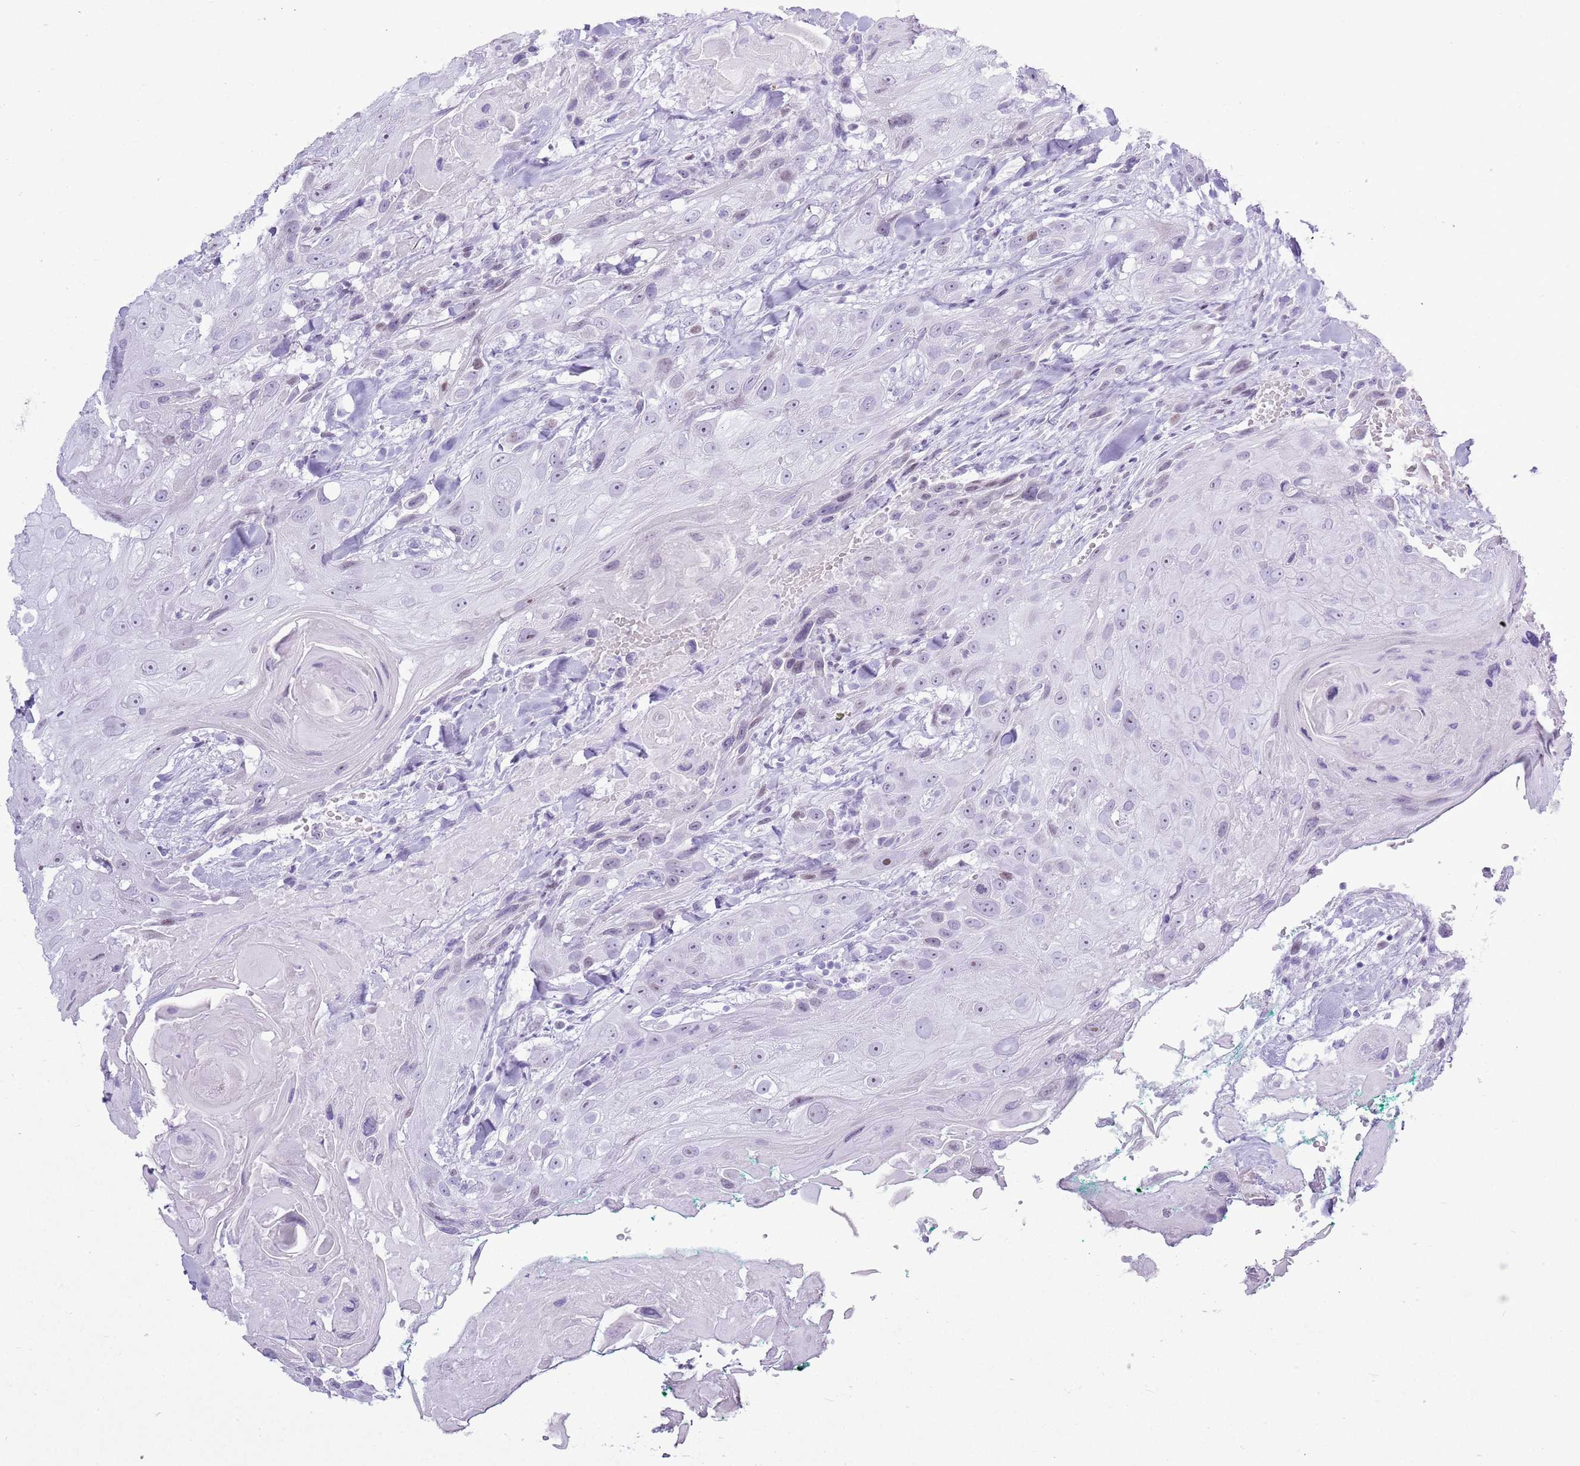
{"staining": {"intensity": "negative", "quantity": "none", "location": "none"}, "tissue": "head and neck cancer", "cell_type": "Tumor cells", "image_type": "cancer", "snomed": [{"axis": "morphology", "description": "Squamous cell carcinoma, NOS"}, {"axis": "topography", "description": "Head-Neck"}], "caption": "An image of head and neck cancer (squamous cell carcinoma) stained for a protein shows no brown staining in tumor cells. (Stains: DAB (3,3'-diaminobenzidine) immunohistochemistry (IHC) with hematoxylin counter stain, Microscopy: brightfield microscopy at high magnification).", "gene": "ASIP", "patient": {"sex": "male", "age": 81}}